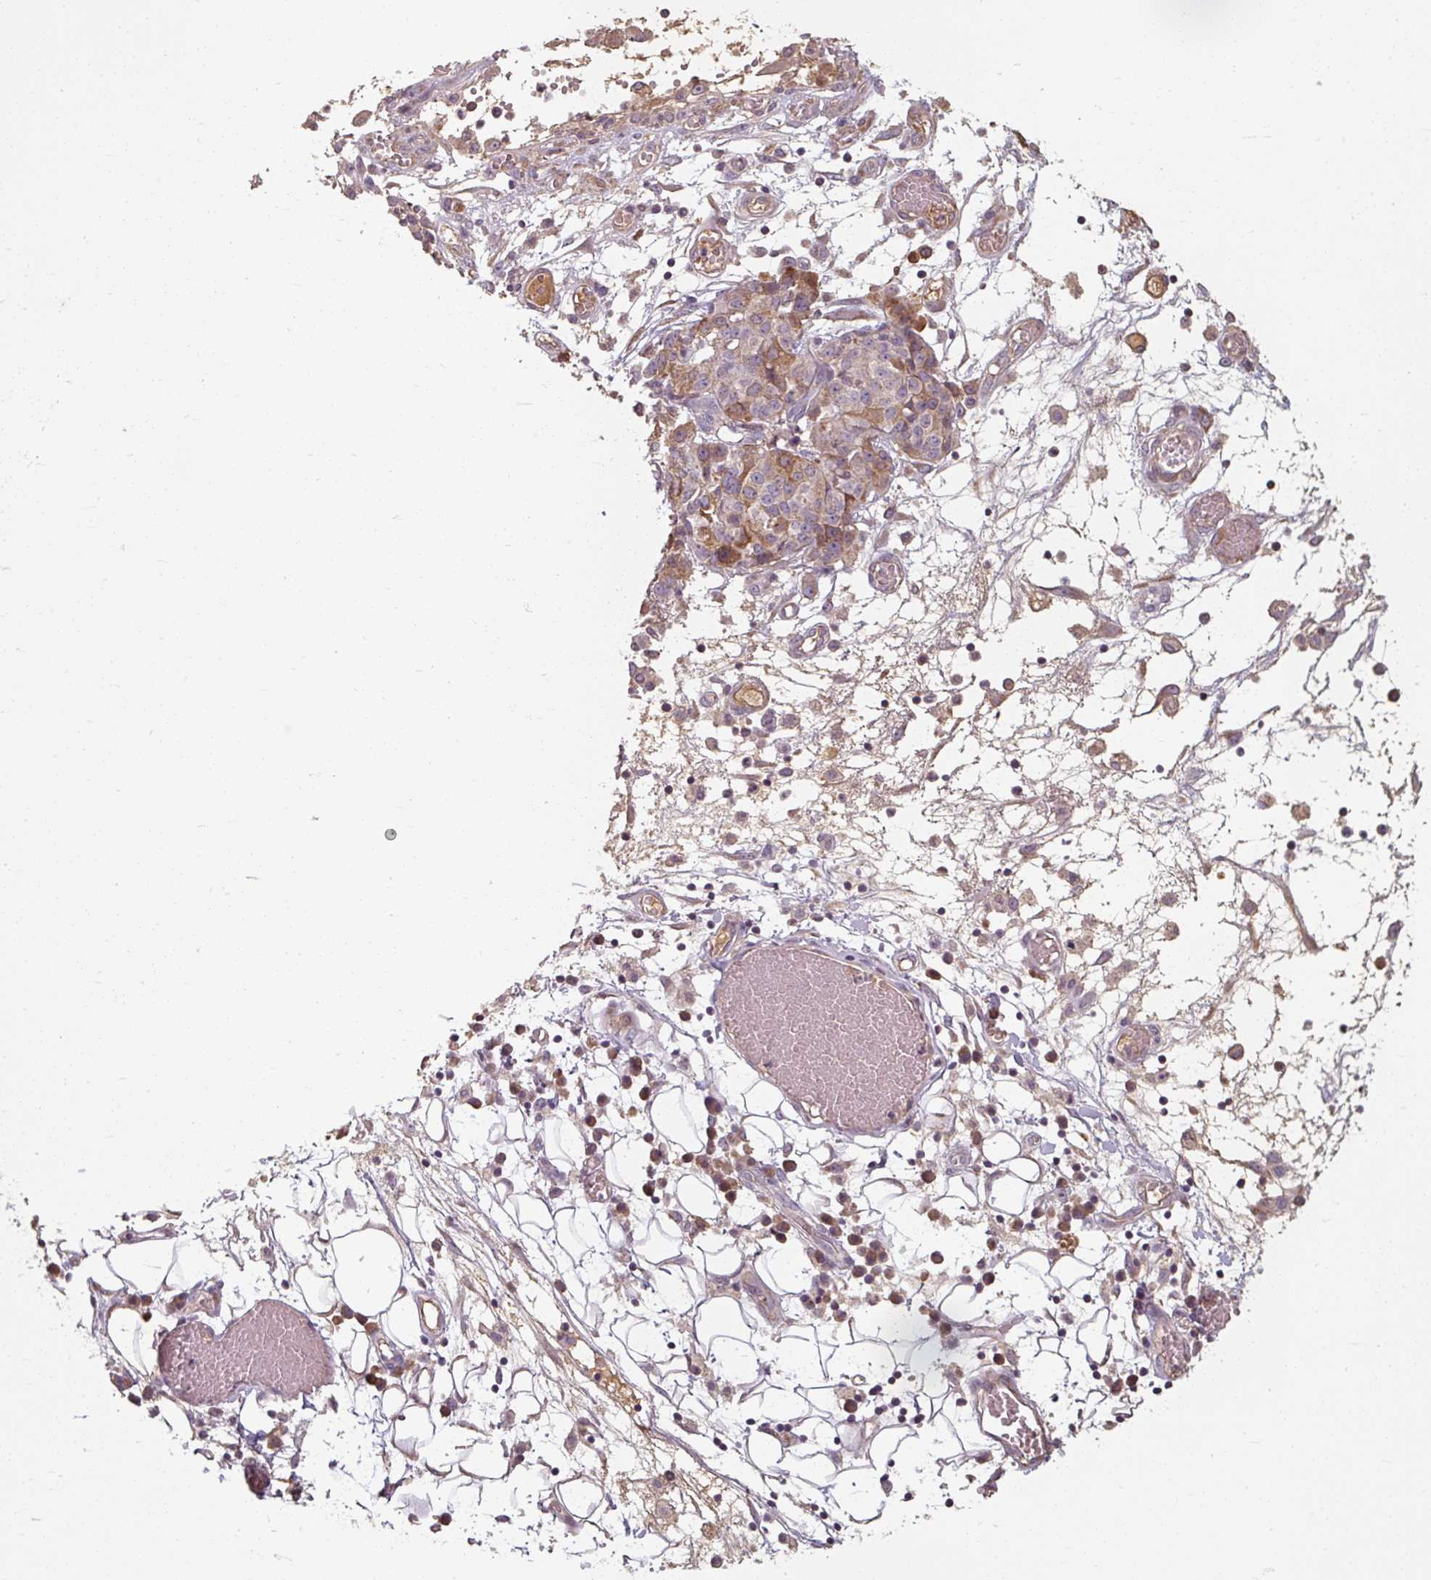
{"staining": {"intensity": "moderate", "quantity": "<25%", "location": "cytoplasmic/membranous"}, "tissue": "ovarian cancer", "cell_type": "Tumor cells", "image_type": "cancer", "snomed": [{"axis": "morphology", "description": "Cystadenocarcinoma, serous, NOS"}, {"axis": "topography", "description": "Soft tissue"}, {"axis": "topography", "description": "Ovary"}], "caption": "Ovarian cancer stained with DAB (3,3'-diaminobenzidine) immunohistochemistry displays low levels of moderate cytoplasmic/membranous positivity in approximately <25% of tumor cells.", "gene": "TSEN54", "patient": {"sex": "female", "age": 57}}